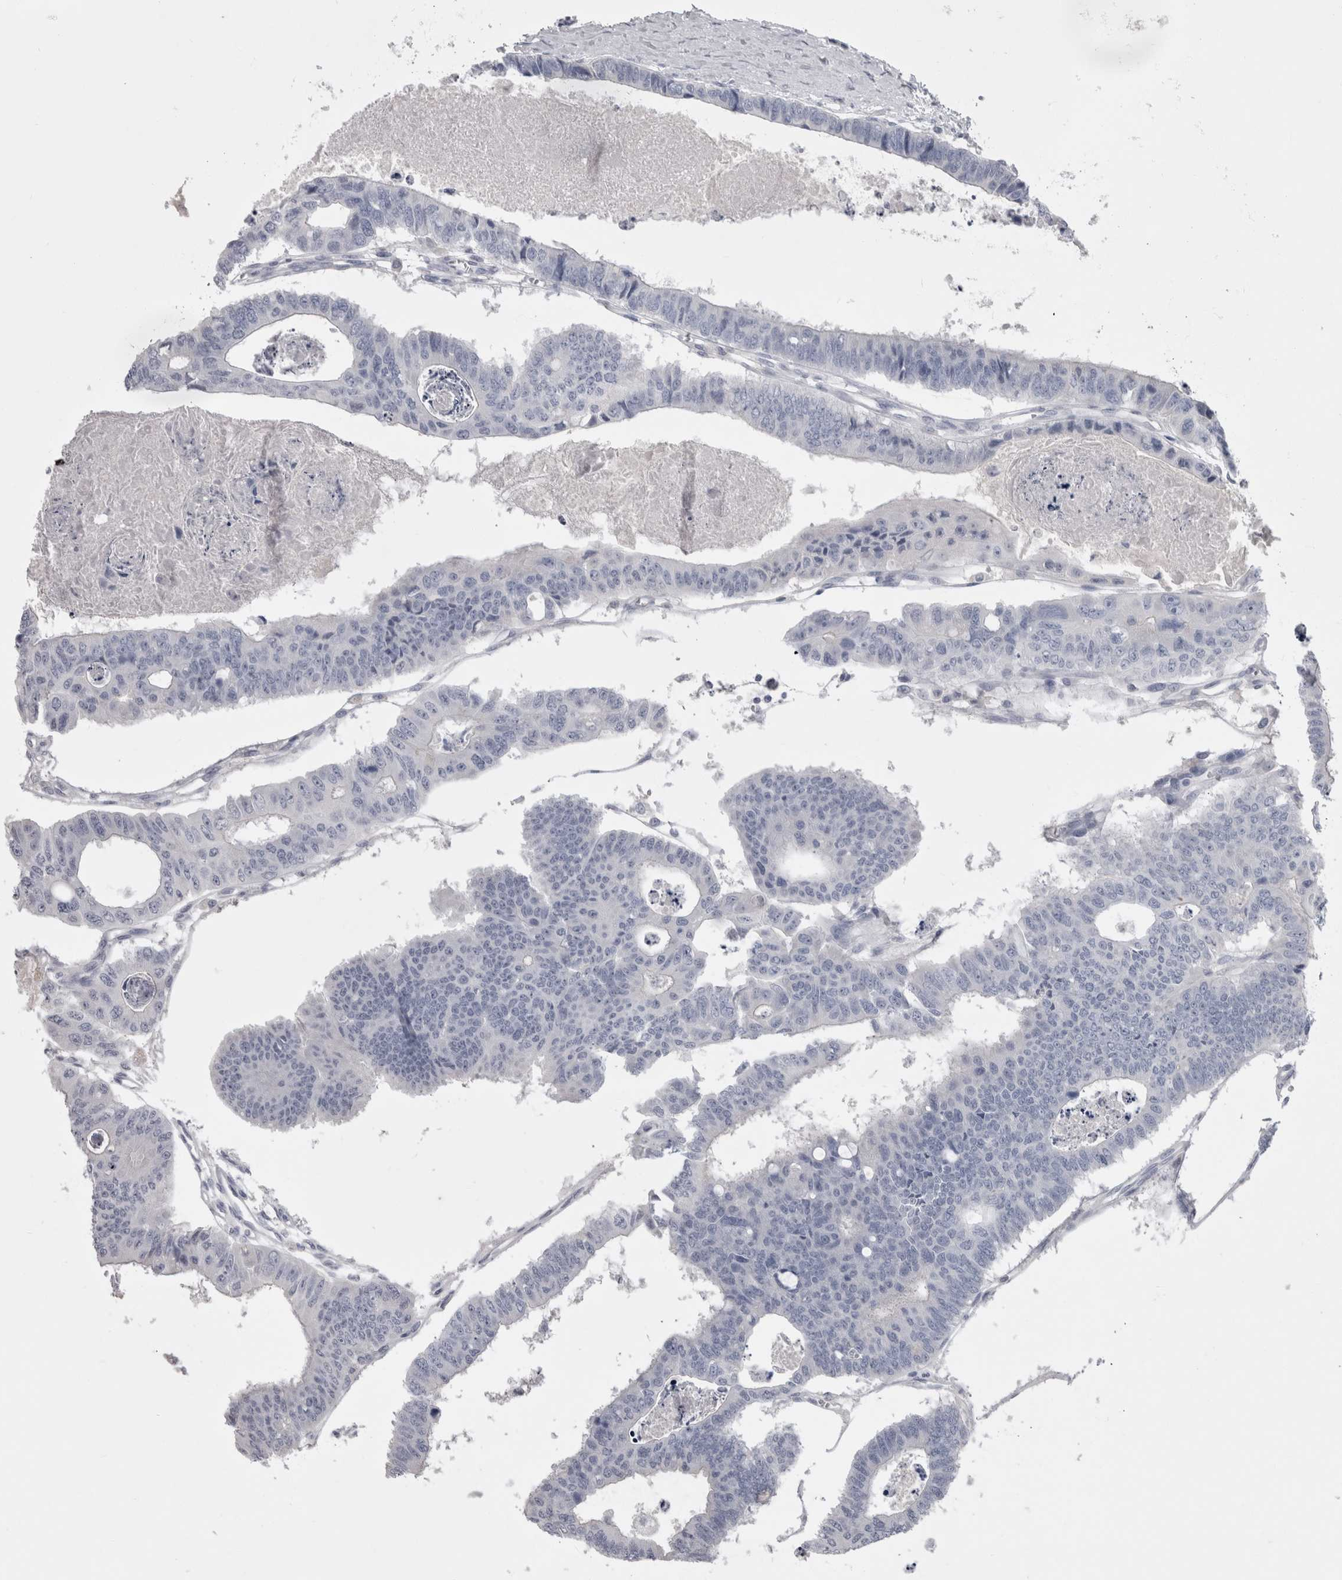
{"staining": {"intensity": "negative", "quantity": "none", "location": "none"}, "tissue": "colorectal cancer", "cell_type": "Tumor cells", "image_type": "cancer", "snomed": [{"axis": "morphology", "description": "Adenocarcinoma, NOS"}, {"axis": "topography", "description": "Rectum"}], "caption": "Adenocarcinoma (colorectal) stained for a protein using IHC exhibits no expression tumor cells.", "gene": "ADAM2", "patient": {"sex": "male", "age": 84}}